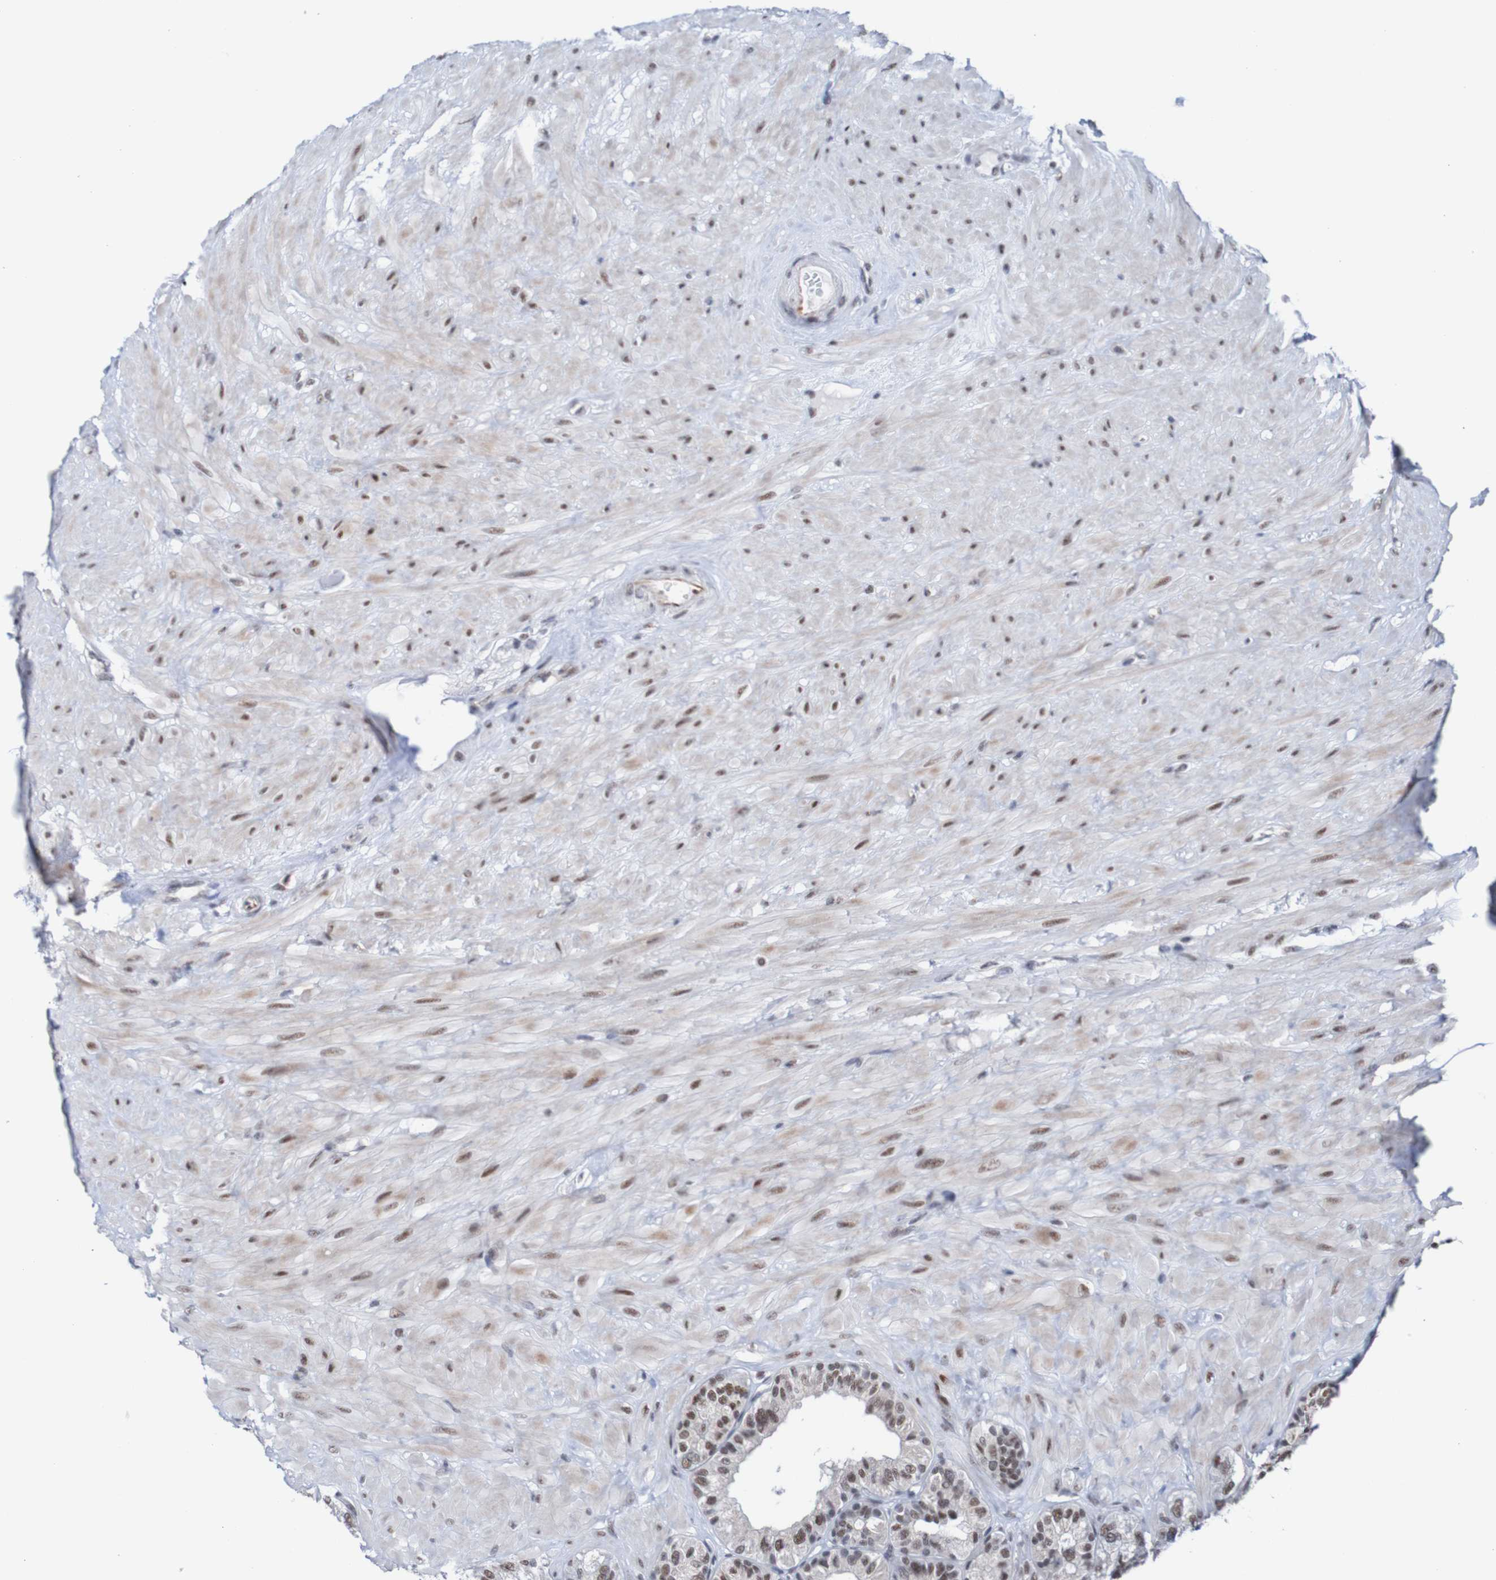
{"staining": {"intensity": "moderate", "quantity": "25%-75%", "location": "nuclear"}, "tissue": "seminal vesicle", "cell_type": "Glandular cells", "image_type": "normal", "snomed": [{"axis": "morphology", "description": "Normal tissue, NOS"}, {"axis": "topography", "description": "Seminal veicle"}], "caption": "The image displays immunohistochemical staining of unremarkable seminal vesicle. There is moderate nuclear positivity is present in approximately 25%-75% of glandular cells.", "gene": "CDC5L", "patient": {"sex": "male", "age": 68}}